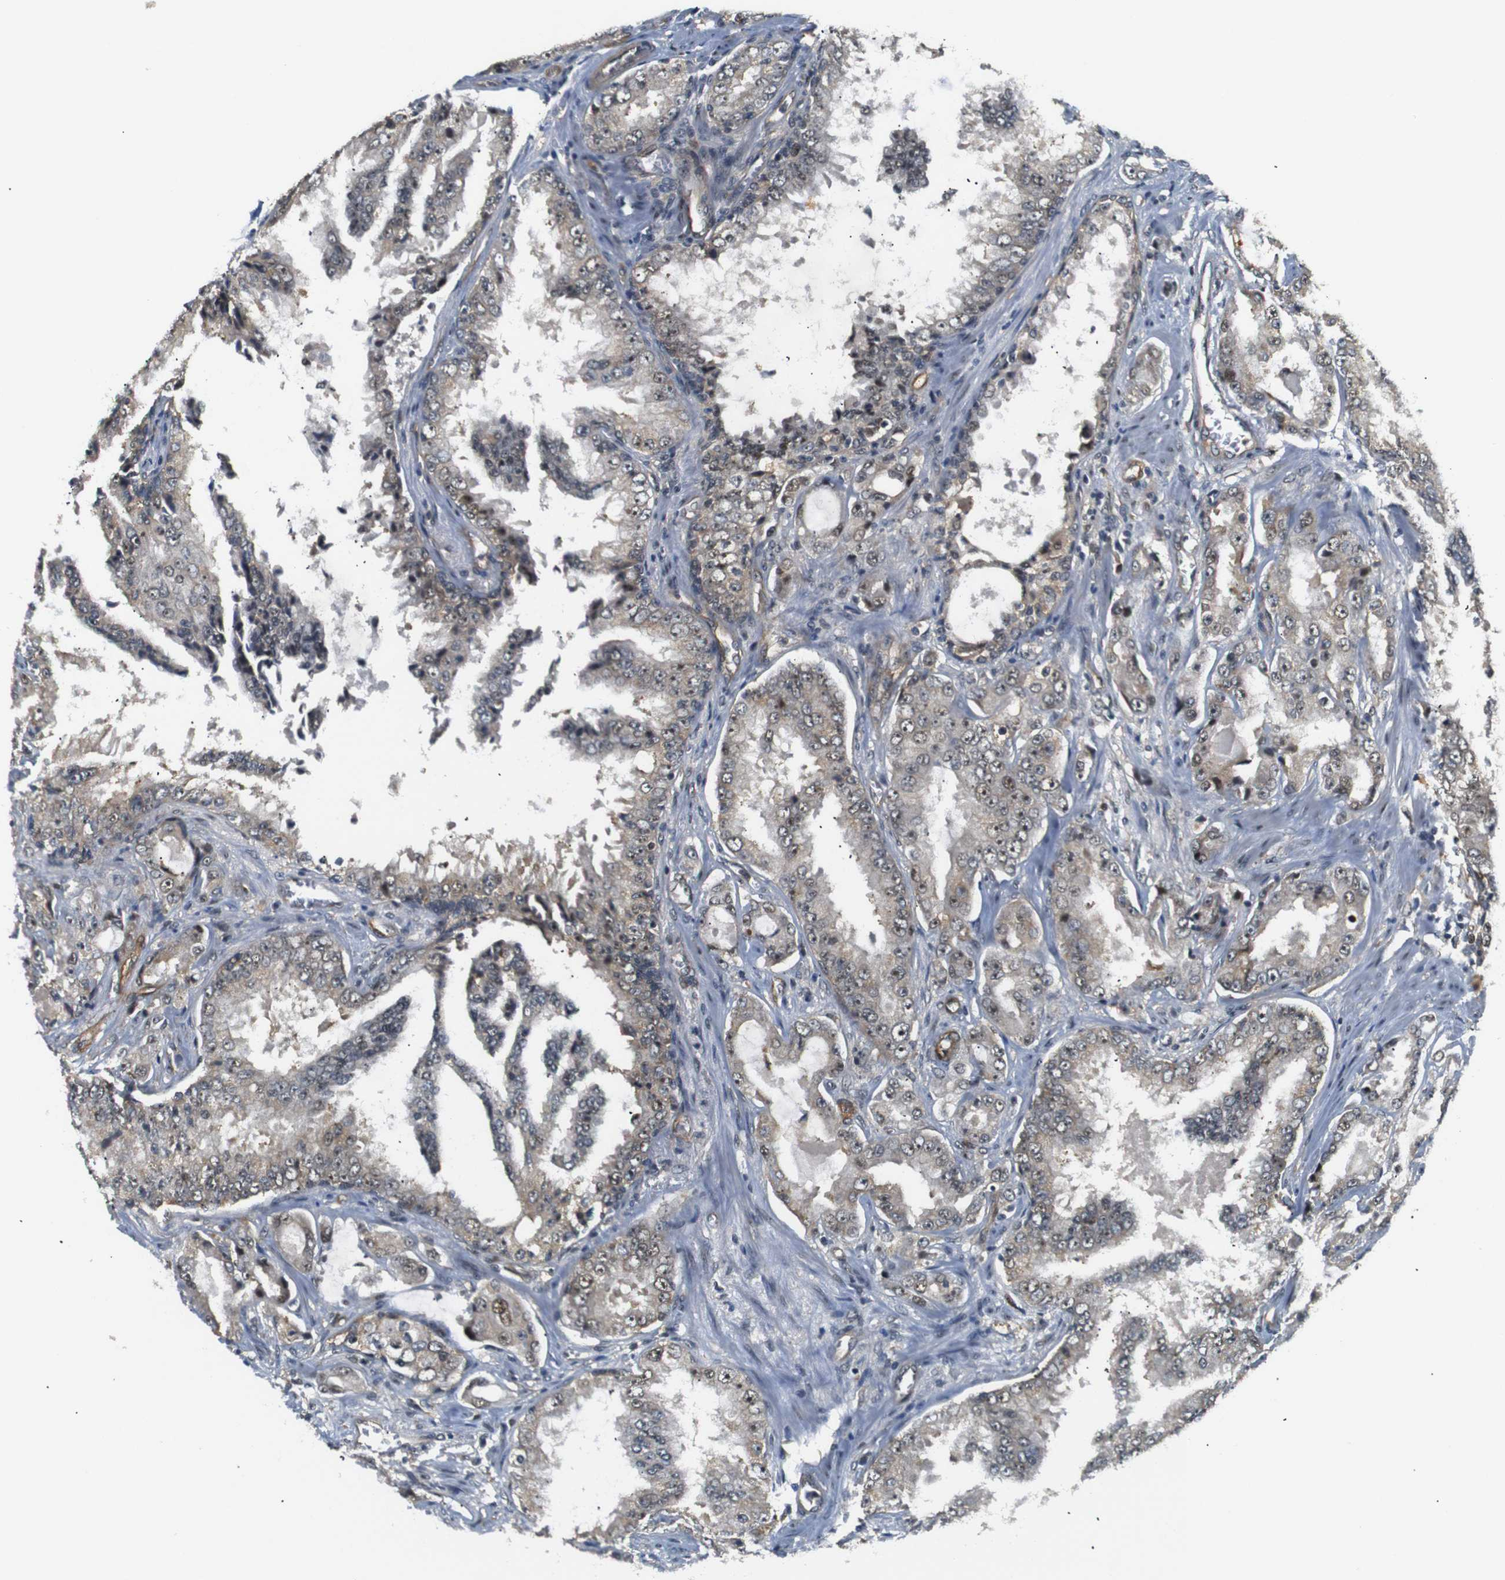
{"staining": {"intensity": "moderate", "quantity": "25%-75%", "location": "cytoplasmic/membranous,nuclear"}, "tissue": "prostate cancer", "cell_type": "Tumor cells", "image_type": "cancer", "snomed": [{"axis": "morphology", "description": "Adenocarcinoma, High grade"}, {"axis": "topography", "description": "Prostate"}], "caption": "A brown stain highlights moderate cytoplasmic/membranous and nuclear expression of a protein in high-grade adenocarcinoma (prostate) tumor cells.", "gene": "PARN", "patient": {"sex": "male", "age": 73}}